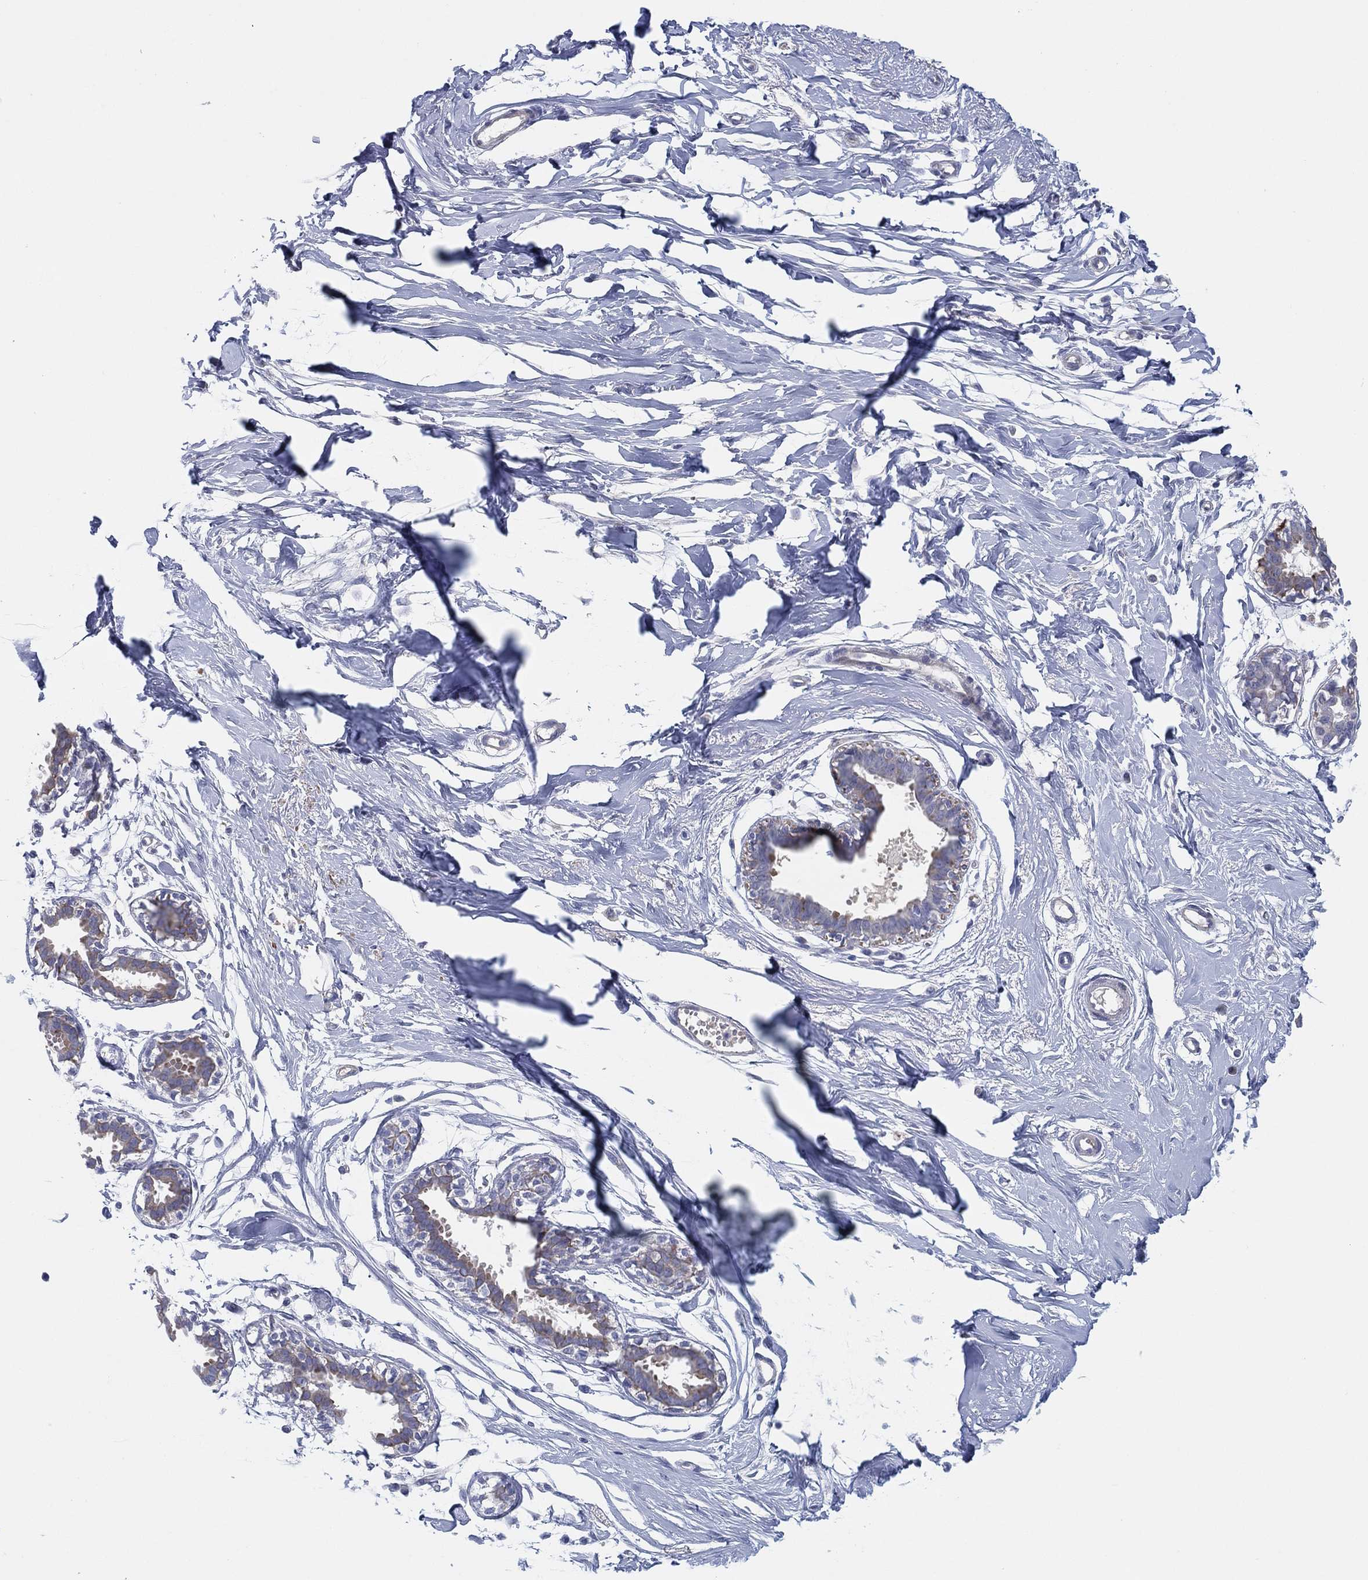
{"staining": {"intensity": "weak", "quantity": "<25%", "location": "cytoplasmic/membranous"}, "tissue": "breast", "cell_type": "Glandular cells", "image_type": "normal", "snomed": [{"axis": "morphology", "description": "Normal tissue, NOS"}, {"axis": "topography", "description": "Breast"}], "caption": "Histopathology image shows no significant protein staining in glandular cells of unremarkable breast.", "gene": "HEATR4", "patient": {"sex": "female", "age": 49}}